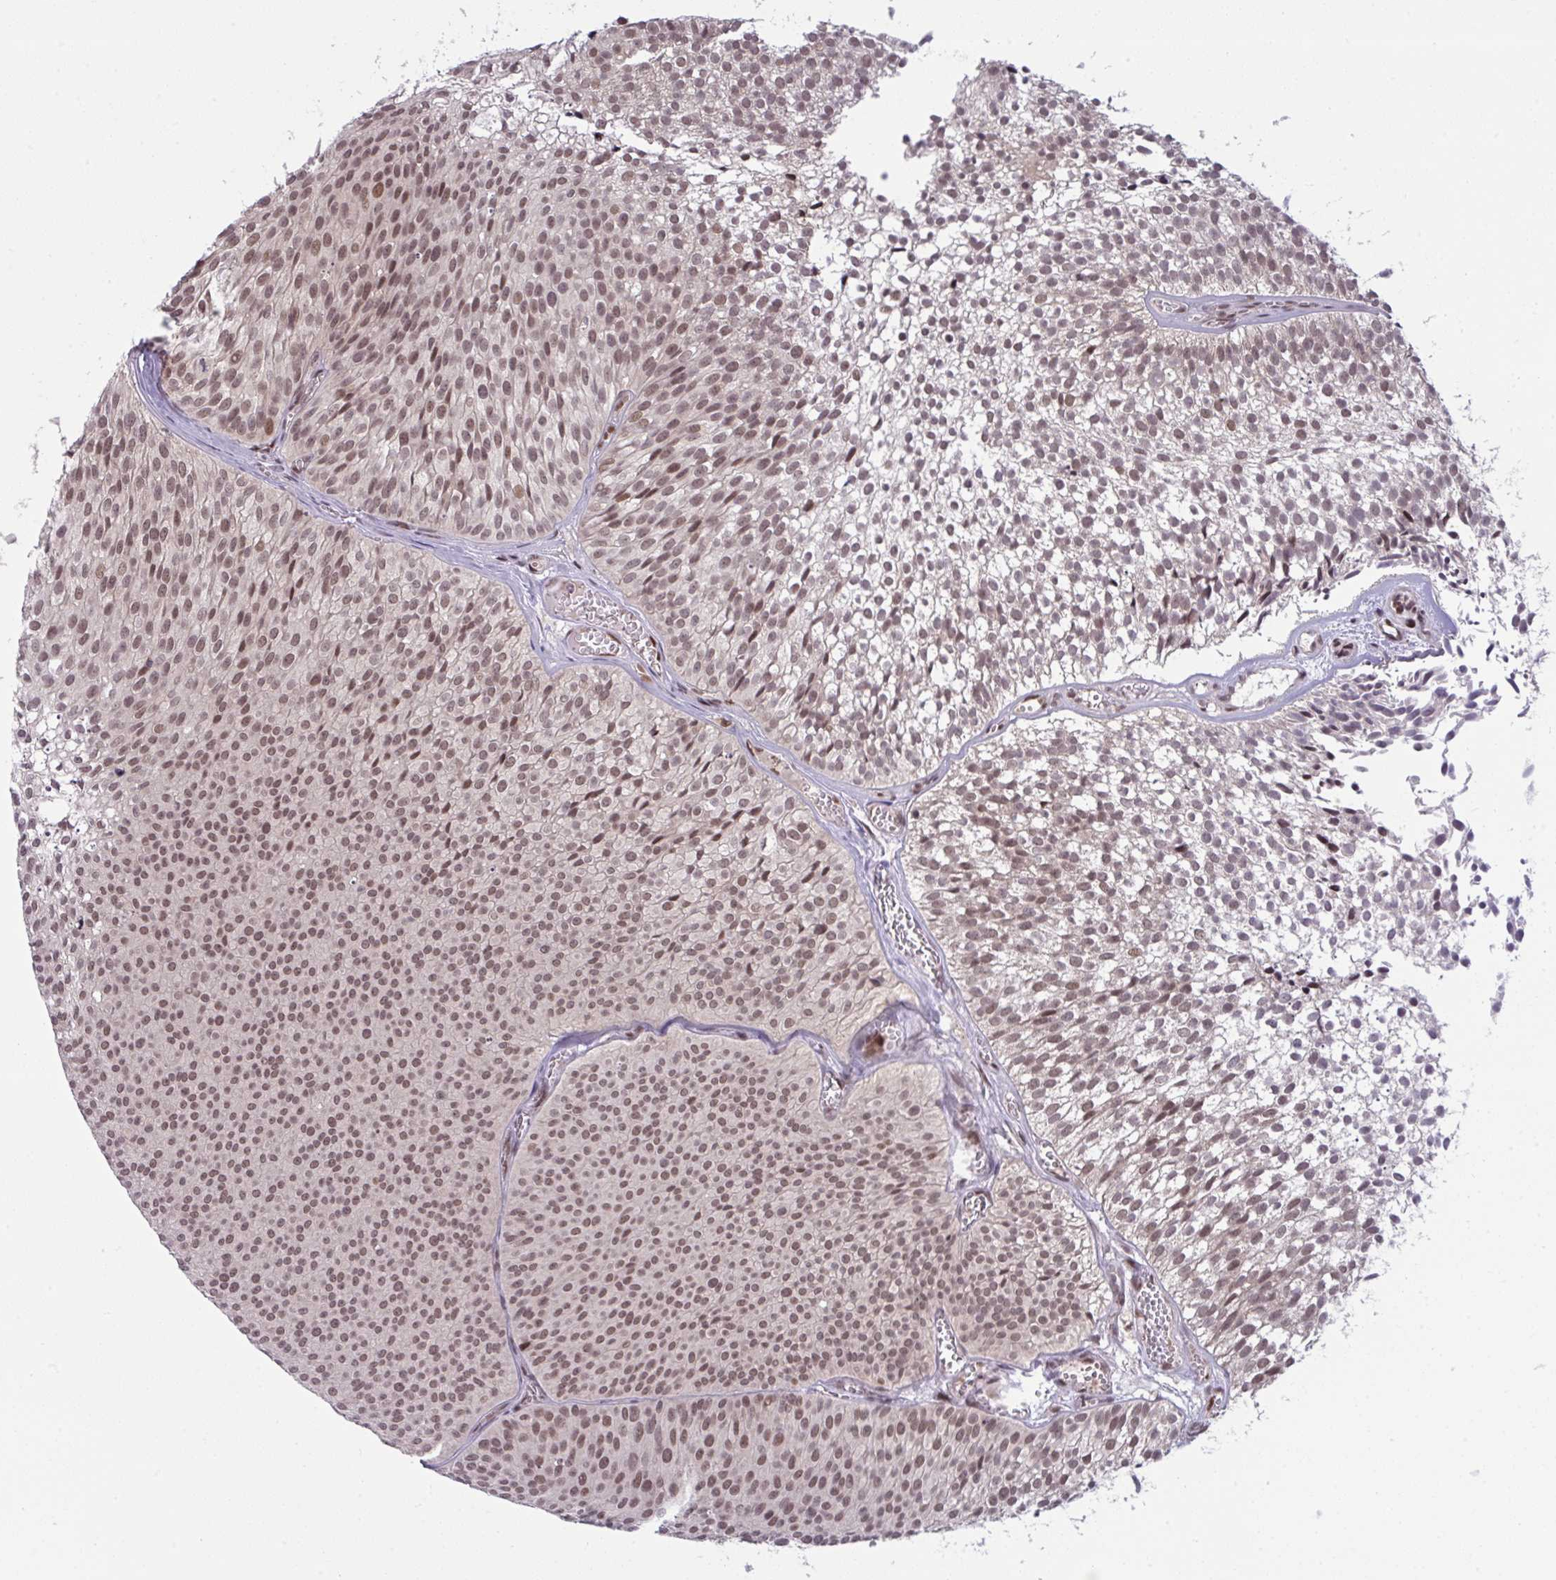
{"staining": {"intensity": "moderate", "quantity": ">75%", "location": "nuclear"}, "tissue": "urothelial cancer", "cell_type": "Tumor cells", "image_type": "cancer", "snomed": [{"axis": "morphology", "description": "Urothelial carcinoma, Low grade"}, {"axis": "topography", "description": "Urinary bladder"}], "caption": "A high-resolution micrograph shows immunohistochemistry (IHC) staining of urothelial carcinoma (low-grade), which reveals moderate nuclear positivity in about >75% of tumor cells. The staining was performed using DAB (3,3'-diaminobenzidine), with brown indicating positive protein expression. Nuclei are stained blue with hematoxylin.", "gene": "KLF2", "patient": {"sex": "male", "age": 91}}